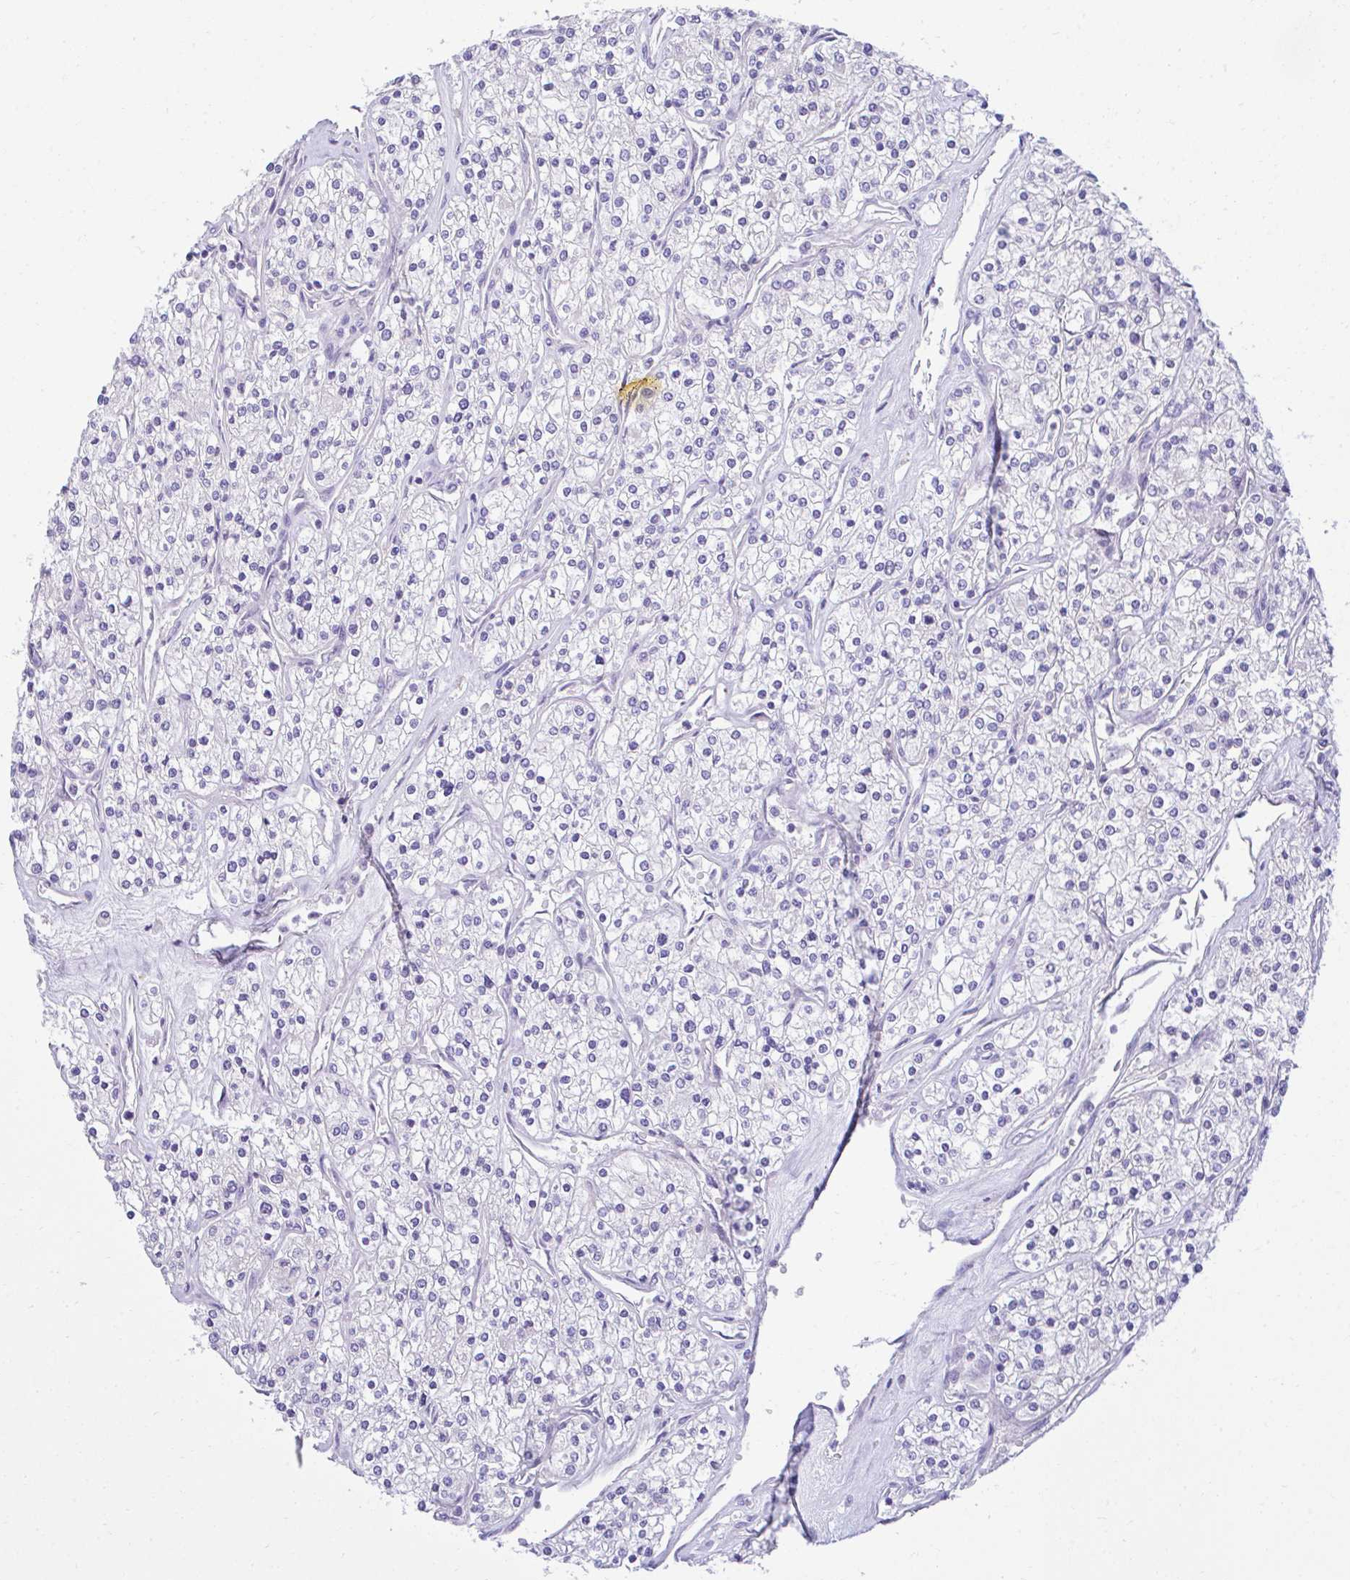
{"staining": {"intensity": "negative", "quantity": "none", "location": "none"}, "tissue": "renal cancer", "cell_type": "Tumor cells", "image_type": "cancer", "snomed": [{"axis": "morphology", "description": "Adenocarcinoma, NOS"}, {"axis": "topography", "description": "Kidney"}], "caption": "High power microscopy micrograph of an immunohistochemistry micrograph of renal cancer, revealing no significant expression in tumor cells.", "gene": "TMCO5A", "patient": {"sex": "male", "age": 80}}